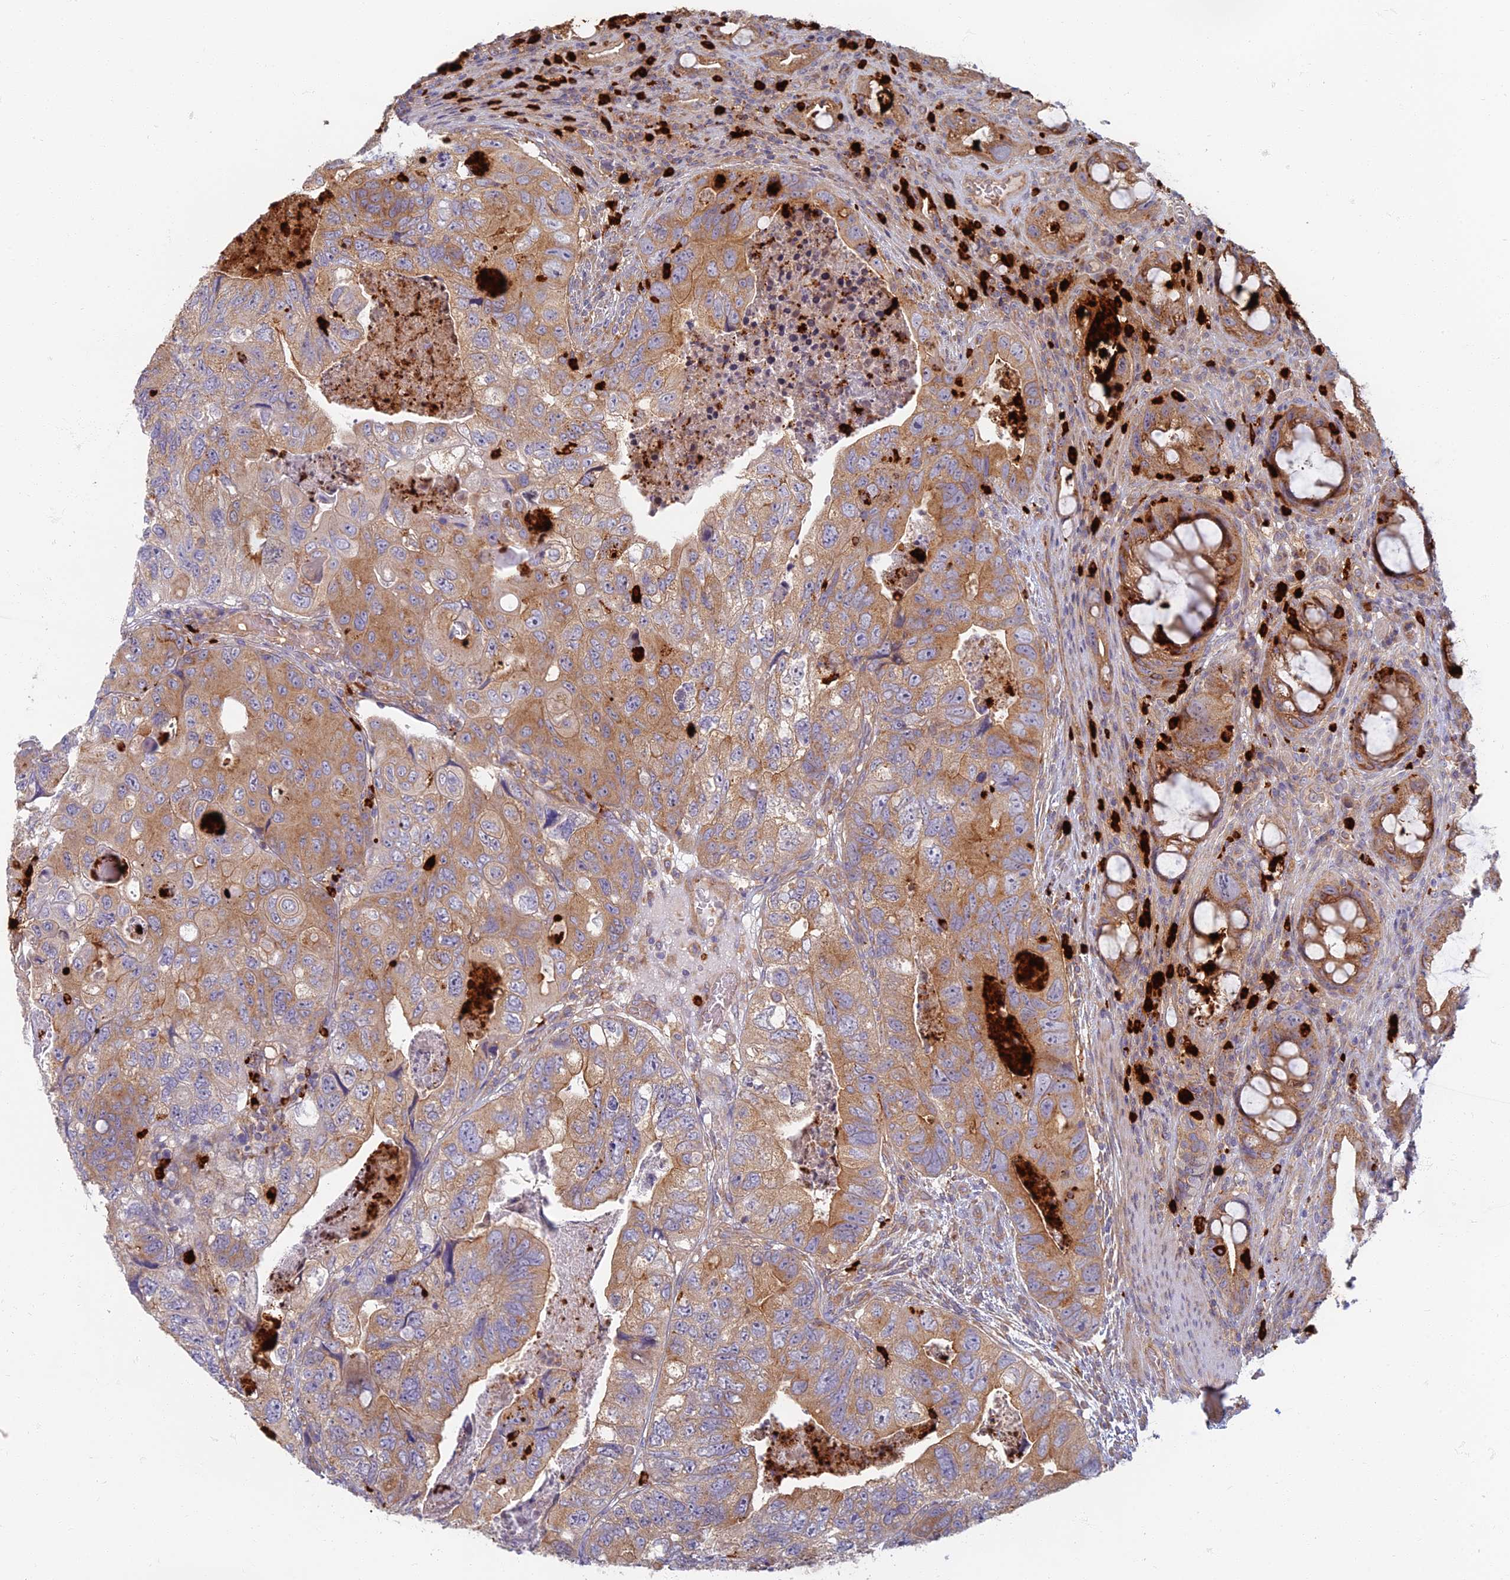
{"staining": {"intensity": "moderate", "quantity": ">75%", "location": "cytoplasmic/membranous"}, "tissue": "colorectal cancer", "cell_type": "Tumor cells", "image_type": "cancer", "snomed": [{"axis": "morphology", "description": "Adenocarcinoma, NOS"}, {"axis": "topography", "description": "Rectum"}], "caption": "Immunohistochemical staining of human colorectal adenocarcinoma shows moderate cytoplasmic/membranous protein staining in approximately >75% of tumor cells.", "gene": "PROX2", "patient": {"sex": "male", "age": 63}}